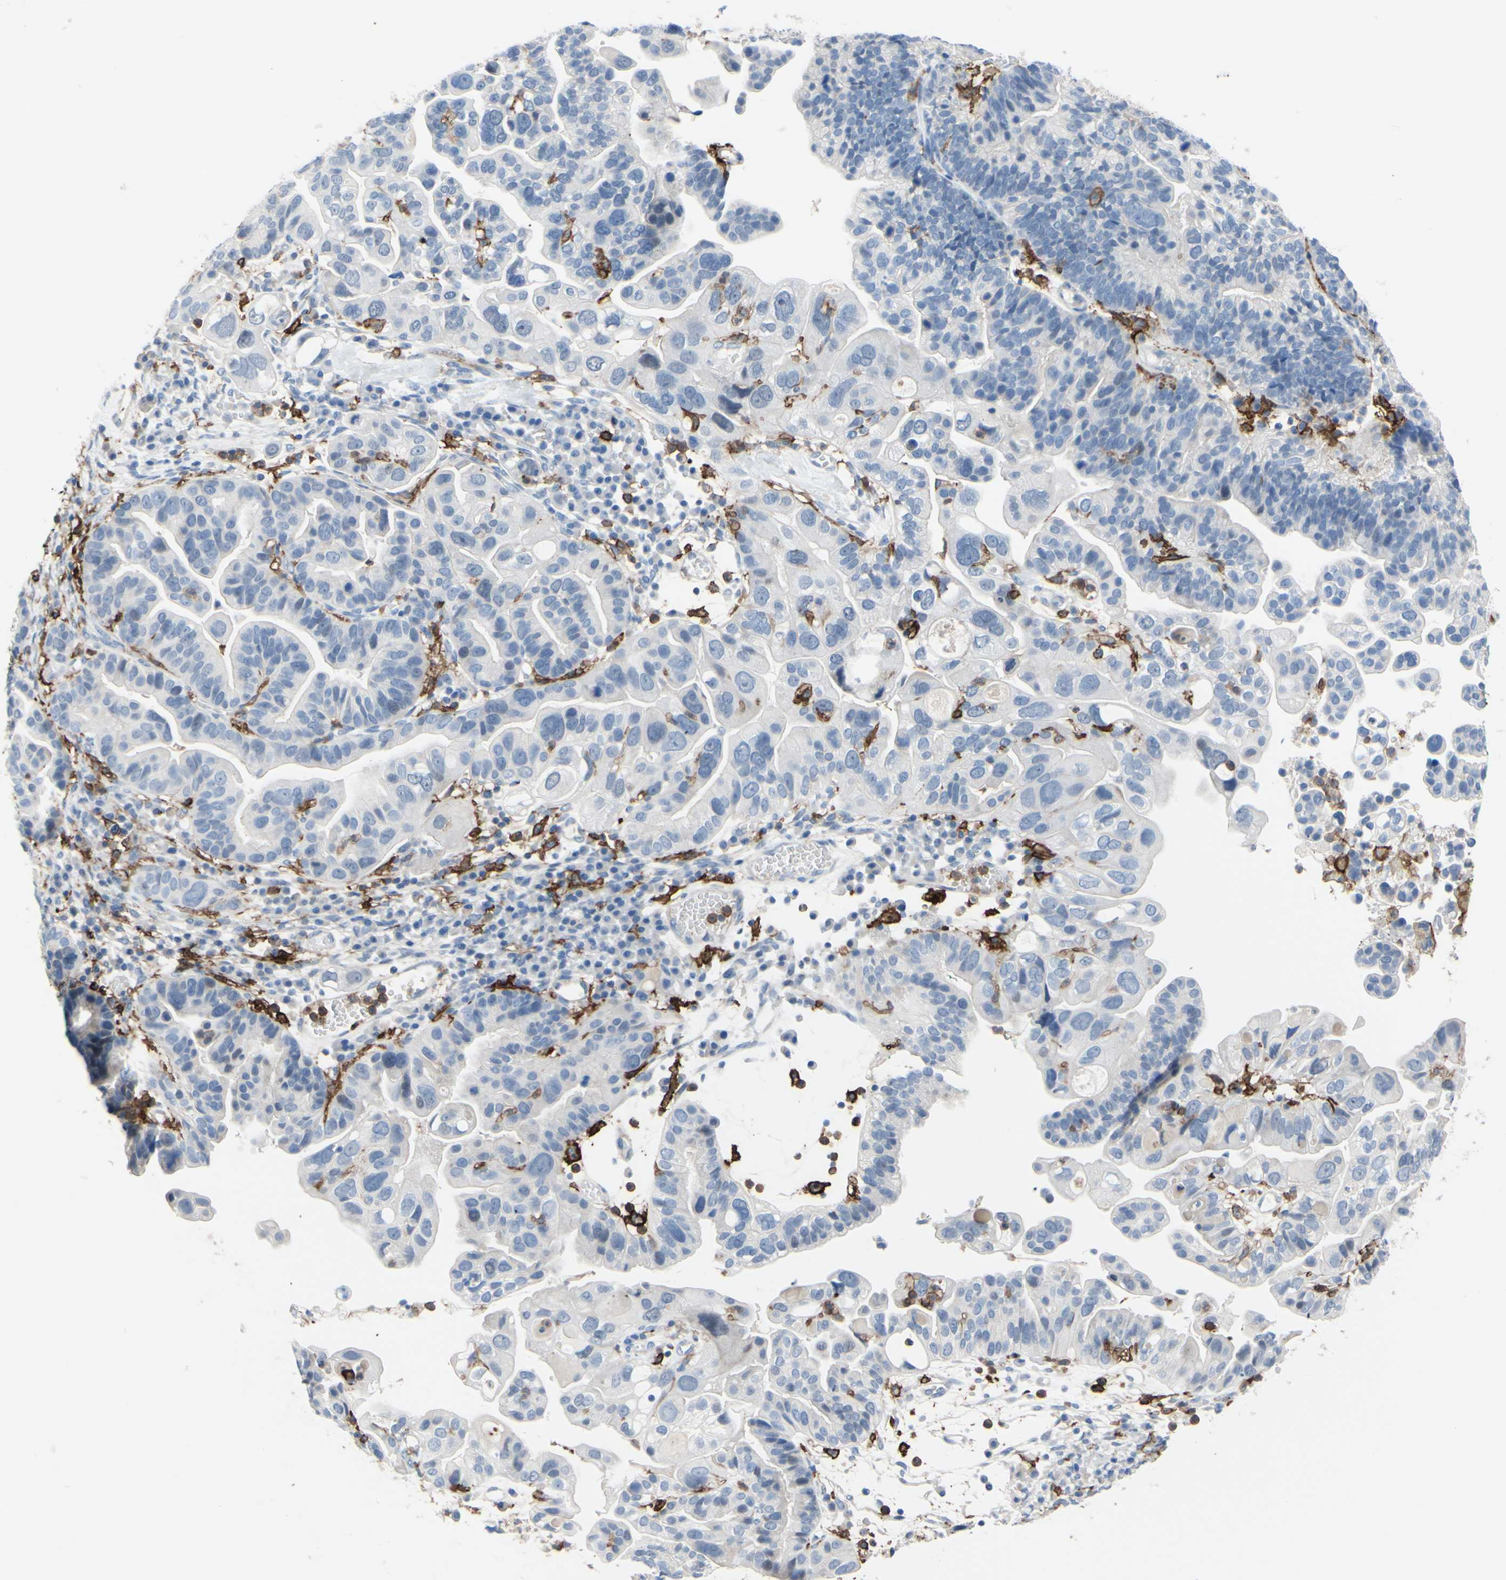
{"staining": {"intensity": "negative", "quantity": "none", "location": "none"}, "tissue": "ovarian cancer", "cell_type": "Tumor cells", "image_type": "cancer", "snomed": [{"axis": "morphology", "description": "Cystadenocarcinoma, serous, NOS"}, {"axis": "topography", "description": "Ovary"}], "caption": "Protein analysis of ovarian serous cystadenocarcinoma demonstrates no significant staining in tumor cells.", "gene": "FCGR2A", "patient": {"sex": "female", "age": 56}}